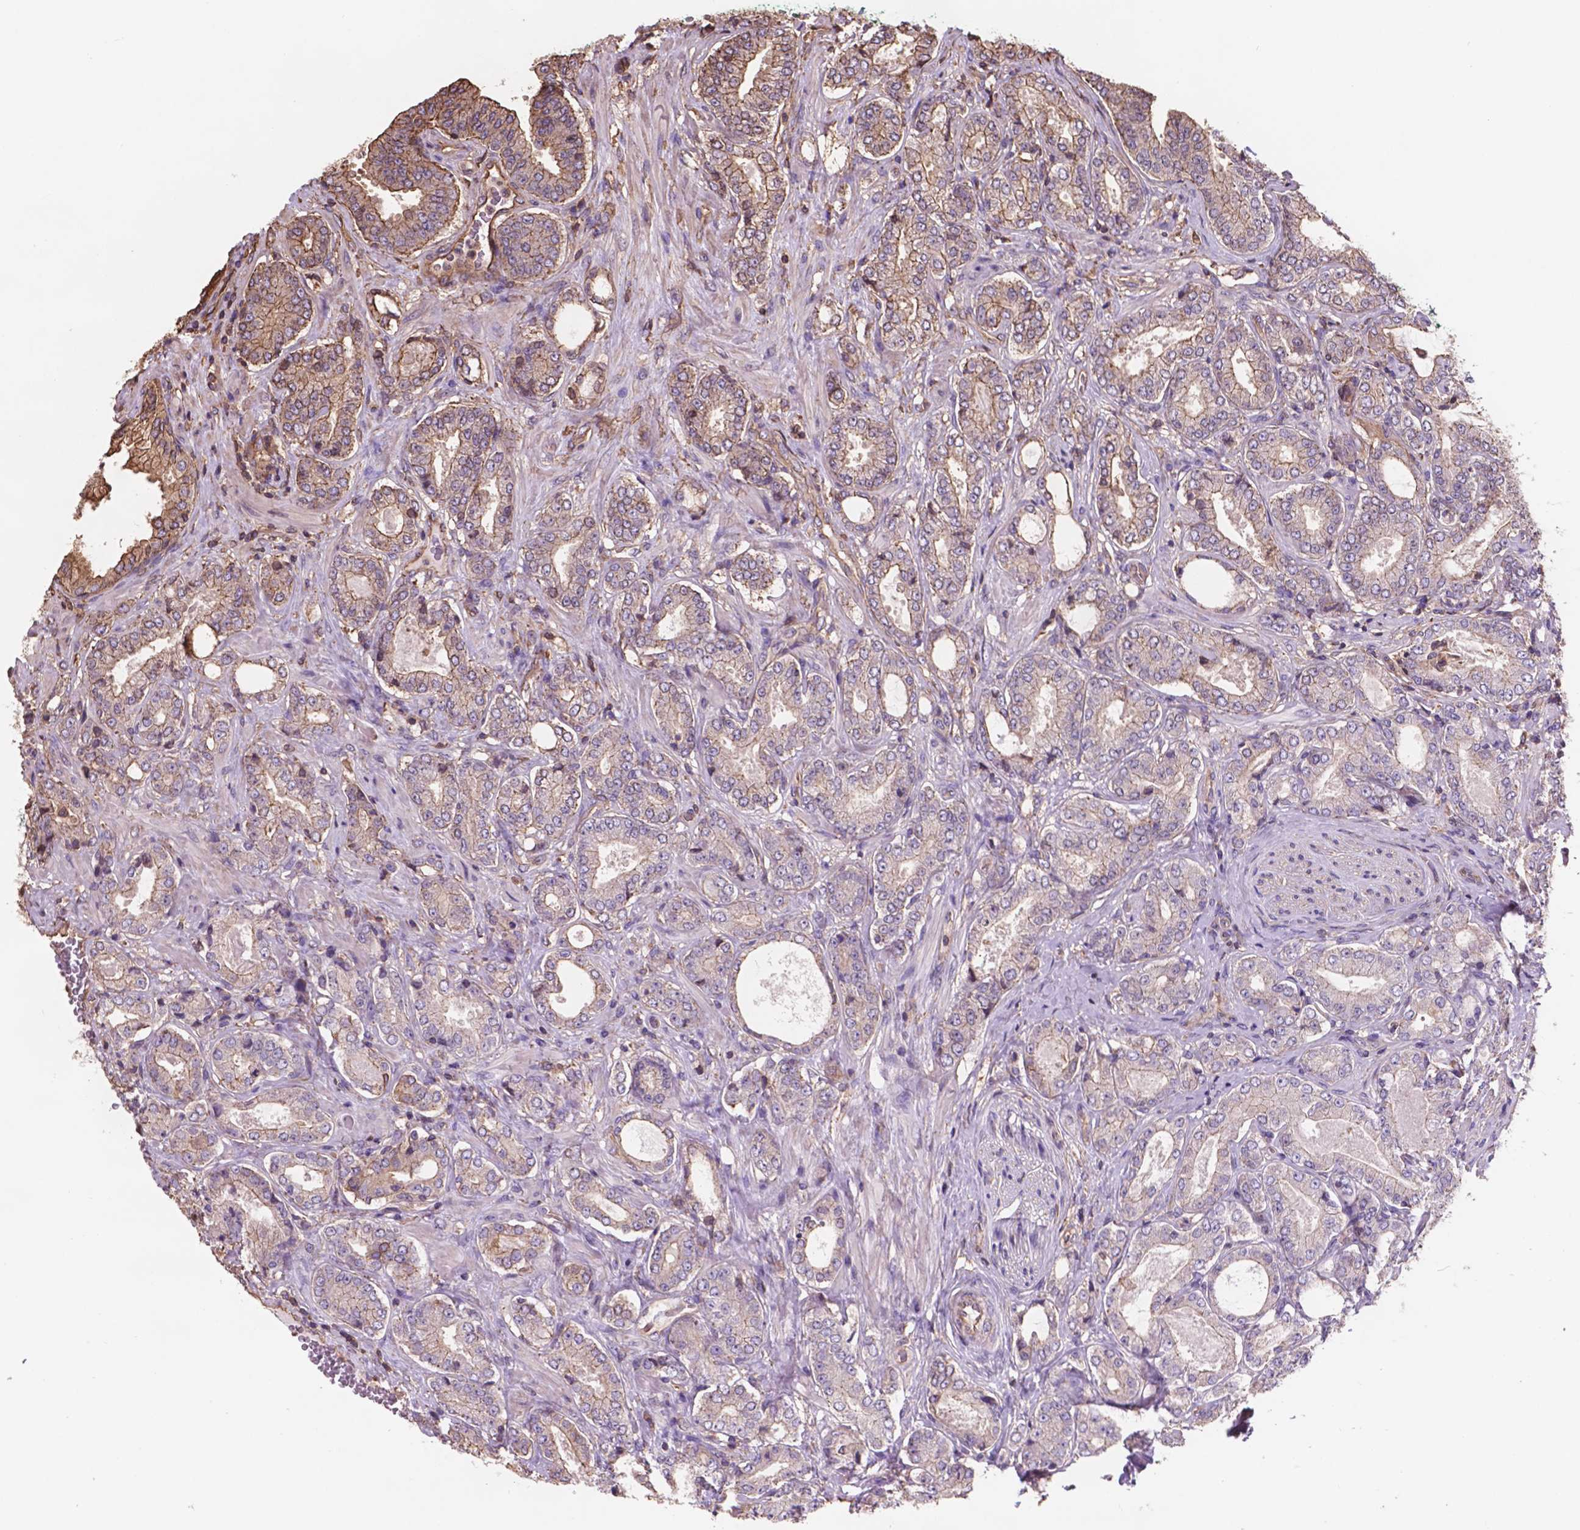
{"staining": {"intensity": "moderate", "quantity": "25%-75%", "location": "cytoplasmic/membranous"}, "tissue": "prostate cancer", "cell_type": "Tumor cells", "image_type": "cancer", "snomed": [{"axis": "morphology", "description": "Adenocarcinoma, NOS"}, {"axis": "topography", "description": "Prostate"}], "caption": "A high-resolution image shows immunohistochemistry (IHC) staining of prostate cancer, which exhibits moderate cytoplasmic/membranous expression in about 25%-75% of tumor cells. The protein is stained brown, and the nuclei are stained in blue (DAB (3,3'-diaminobenzidine) IHC with brightfield microscopy, high magnification).", "gene": "NIPA2", "patient": {"sex": "male", "age": 64}}